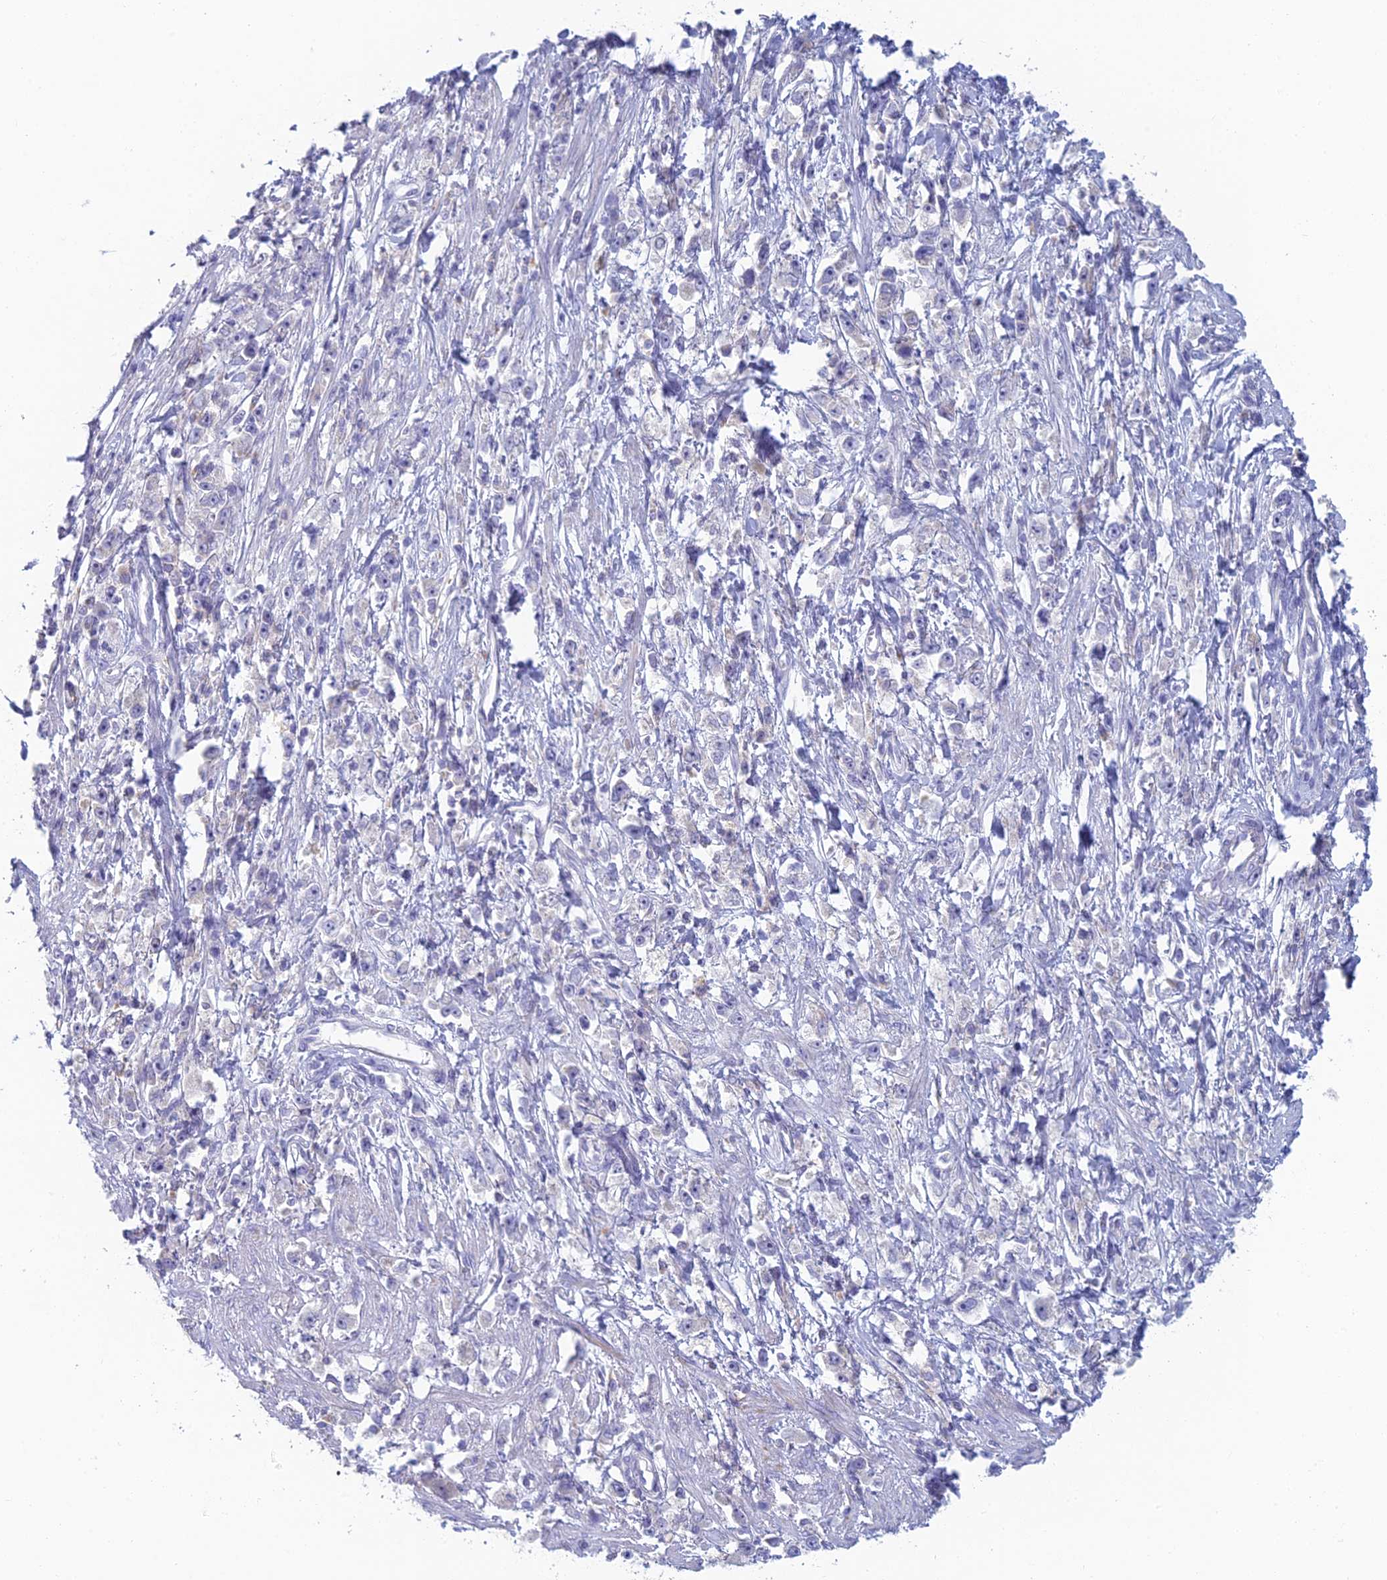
{"staining": {"intensity": "negative", "quantity": "none", "location": "none"}, "tissue": "stomach cancer", "cell_type": "Tumor cells", "image_type": "cancer", "snomed": [{"axis": "morphology", "description": "Adenocarcinoma, NOS"}, {"axis": "topography", "description": "Stomach"}], "caption": "DAB immunohistochemical staining of adenocarcinoma (stomach) reveals no significant positivity in tumor cells. The staining is performed using DAB brown chromogen with nuclei counter-stained in using hematoxylin.", "gene": "FERD3L", "patient": {"sex": "female", "age": 59}}